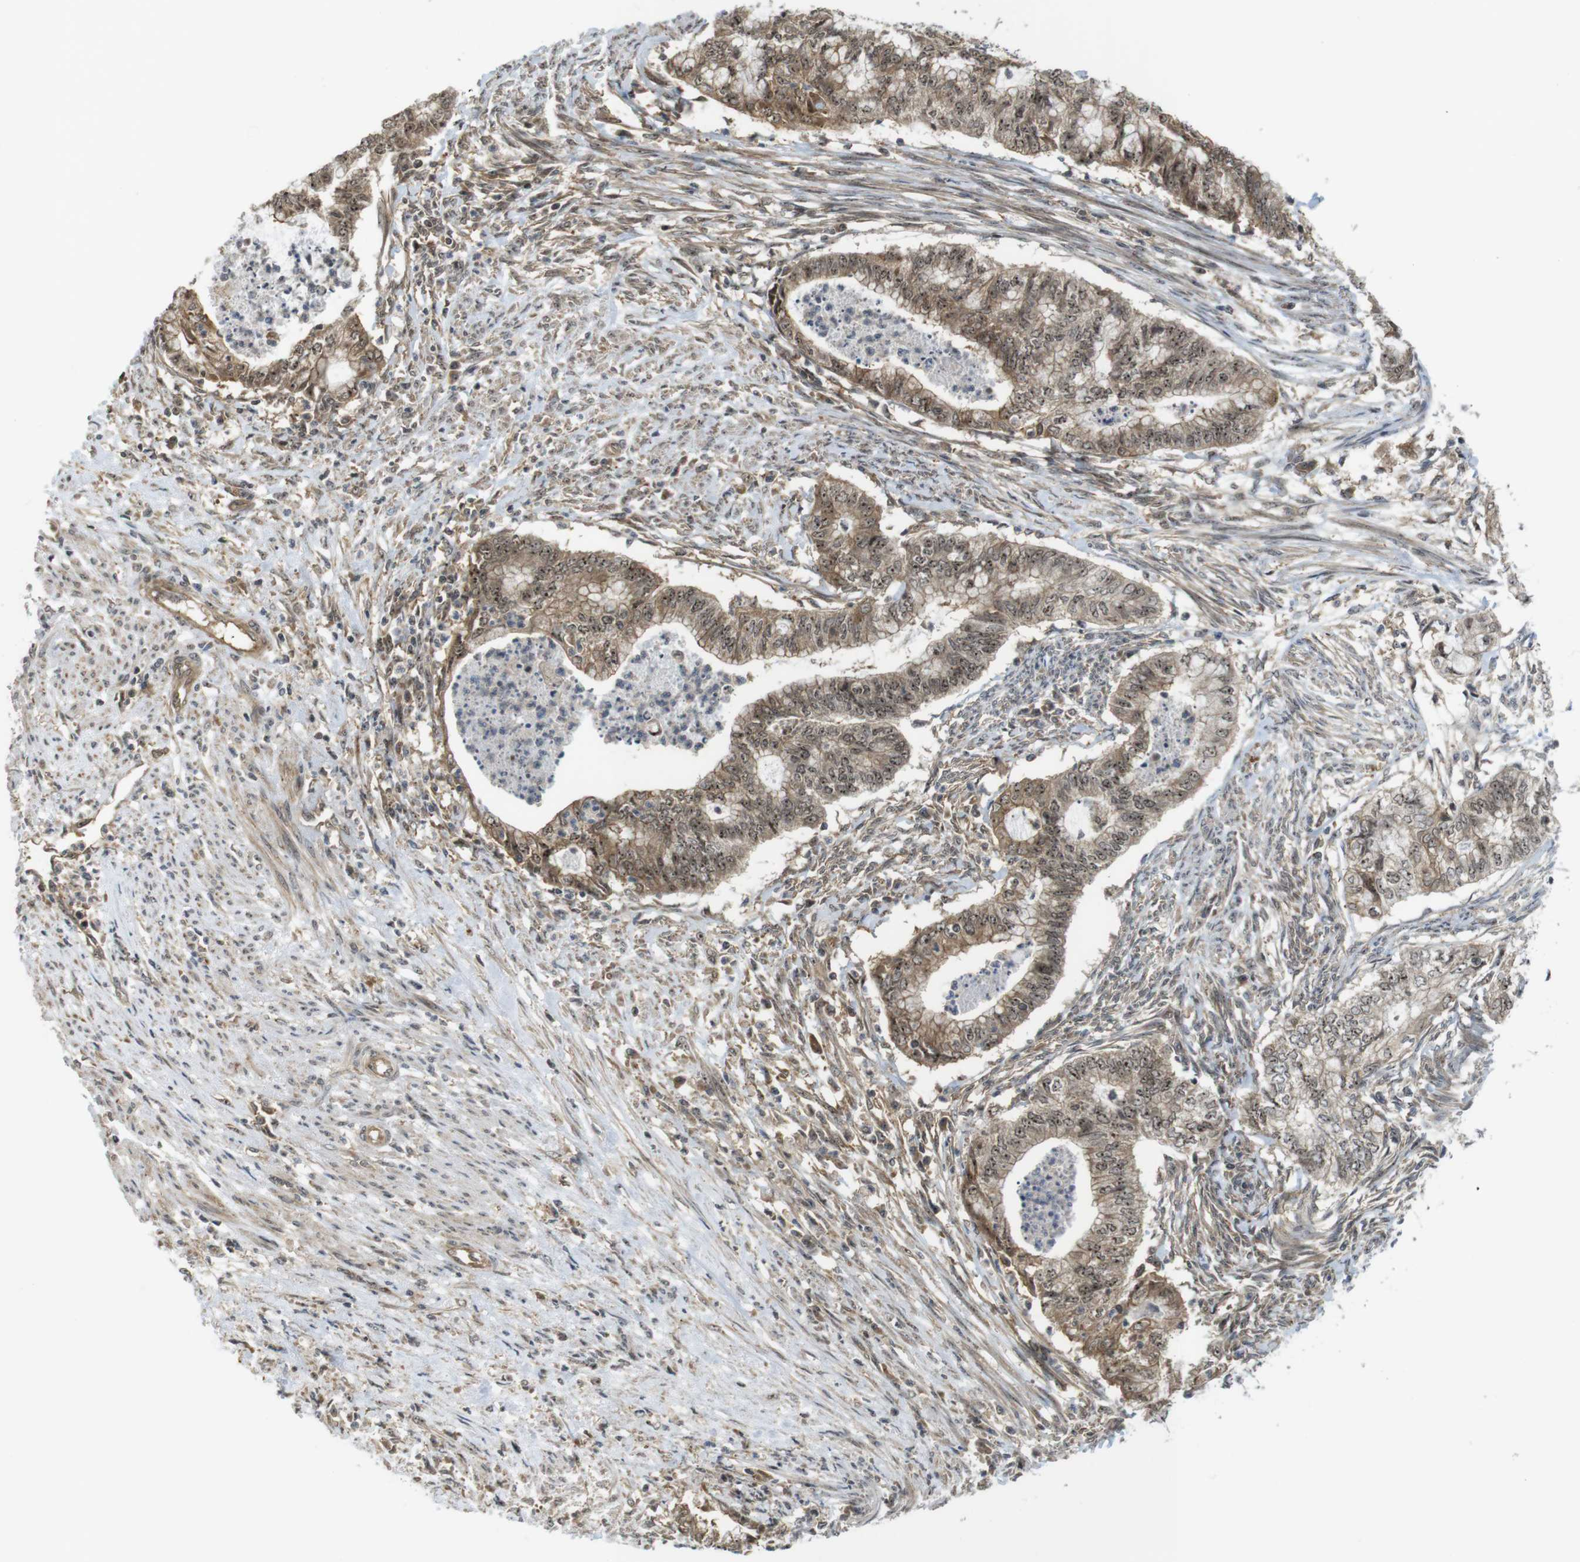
{"staining": {"intensity": "moderate", "quantity": ">75%", "location": "cytoplasmic/membranous,nuclear"}, "tissue": "endometrial cancer", "cell_type": "Tumor cells", "image_type": "cancer", "snomed": [{"axis": "morphology", "description": "Necrosis, NOS"}, {"axis": "morphology", "description": "Adenocarcinoma, NOS"}, {"axis": "topography", "description": "Endometrium"}], "caption": "A photomicrograph of endometrial cancer stained for a protein demonstrates moderate cytoplasmic/membranous and nuclear brown staining in tumor cells. The staining is performed using DAB (3,3'-diaminobenzidine) brown chromogen to label protein expression. The nuclei are counter-stained blue using hematoxylin.", "gene": "CC2D1A", "patient": {"sex": "female", "age": 79}}